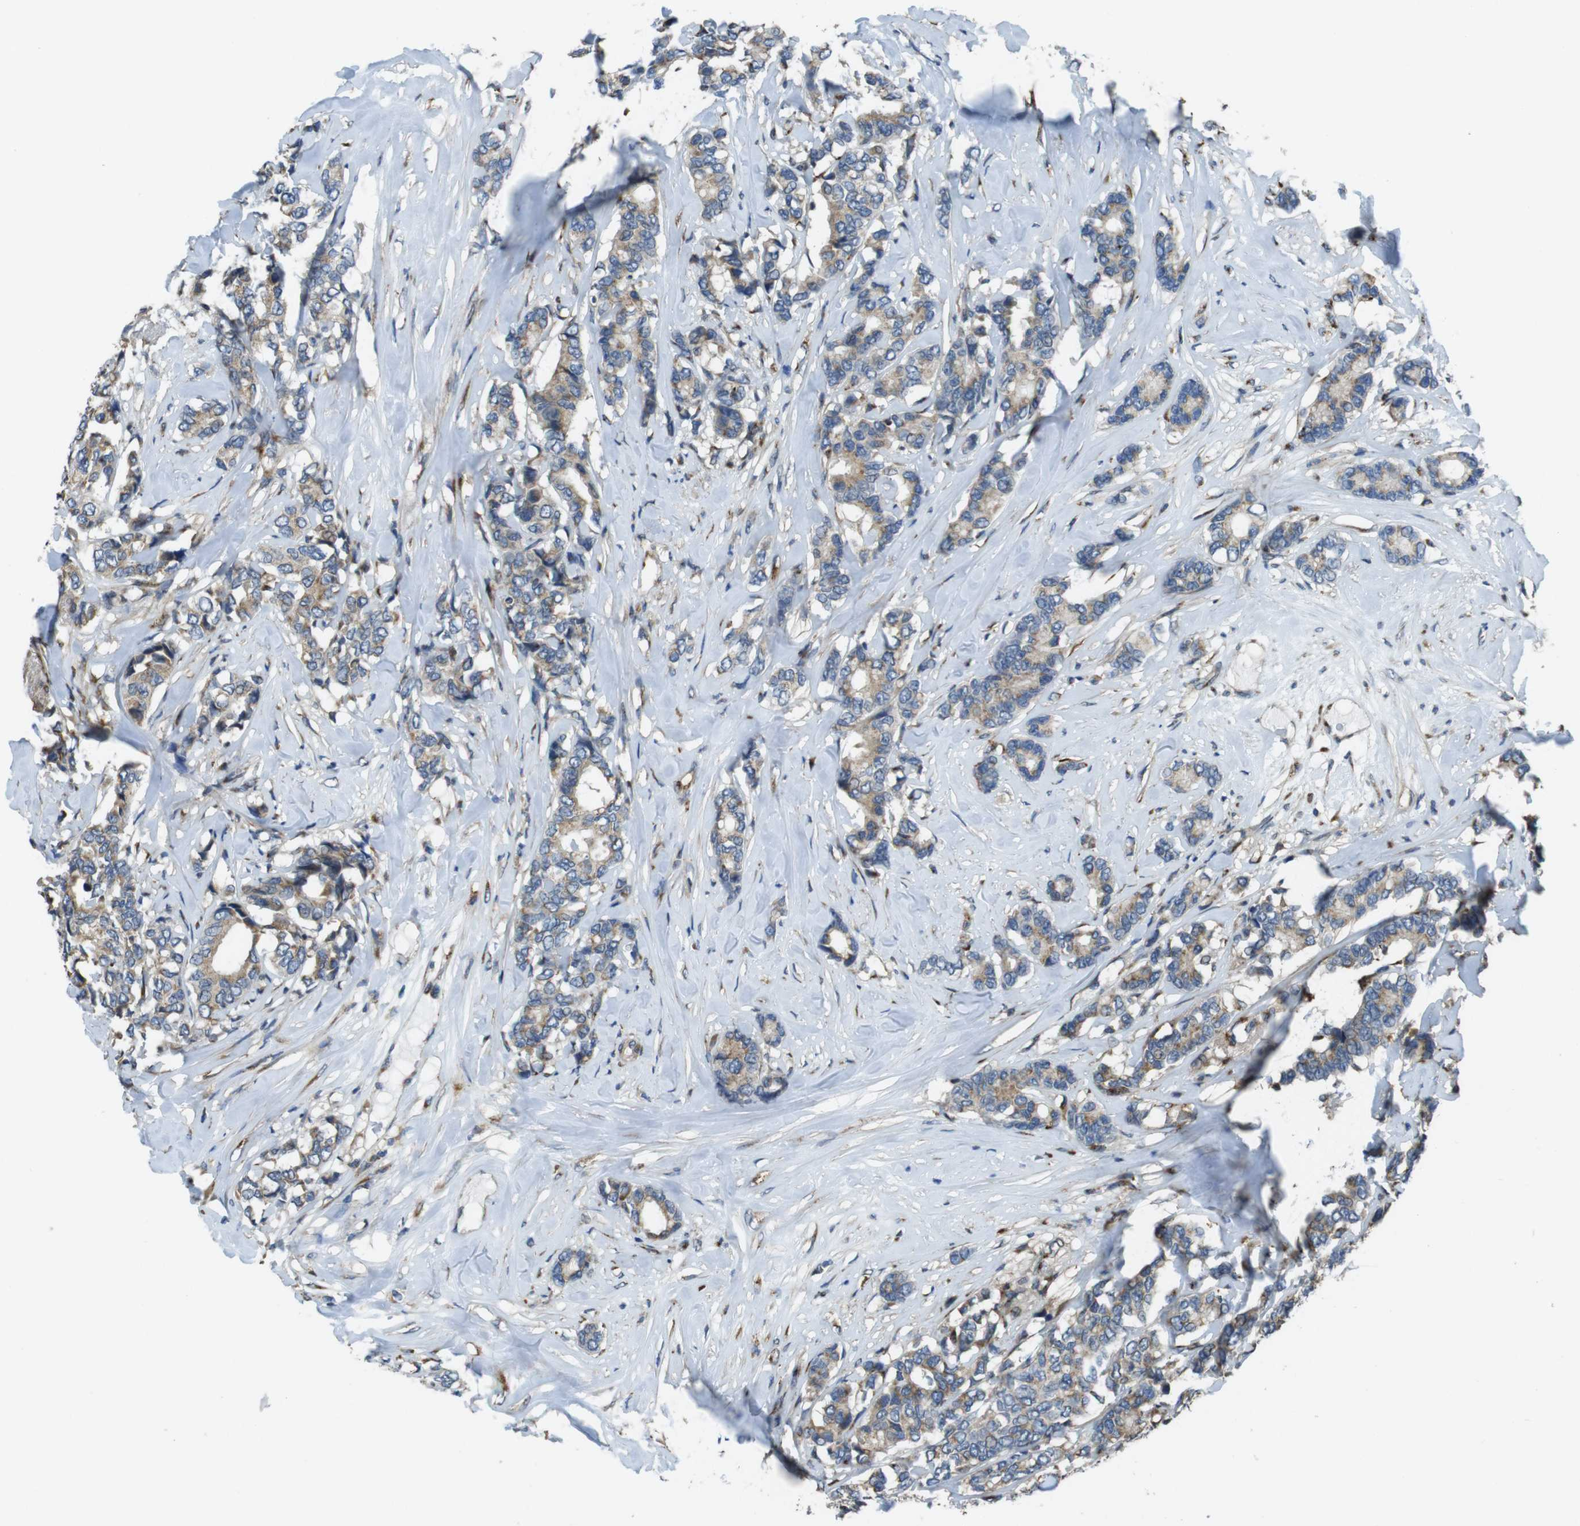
{"staining": {"intensity": "moderate", "quantity": "25%-75%", "location": "cytoplasmic/membranous"}, "tissue": "breast cancer", "cell_type": "Tumor cells", "image_type": "cancer", "snomed": [{"axis": "morphology", "description": "Duct carcinoma"}, {"axis": "topography", "description": "Breast"}], "caption": "IHC histopathology image of intraductal carcinoma (breast) stained for a protein (brown), which demonstrates medium levels of moderate cytoplasmic/membranous expression in approximately 25%-75% of tumor cells.", "gene": "RAB6A", "patient": {"sex": "female", "age": 87}}